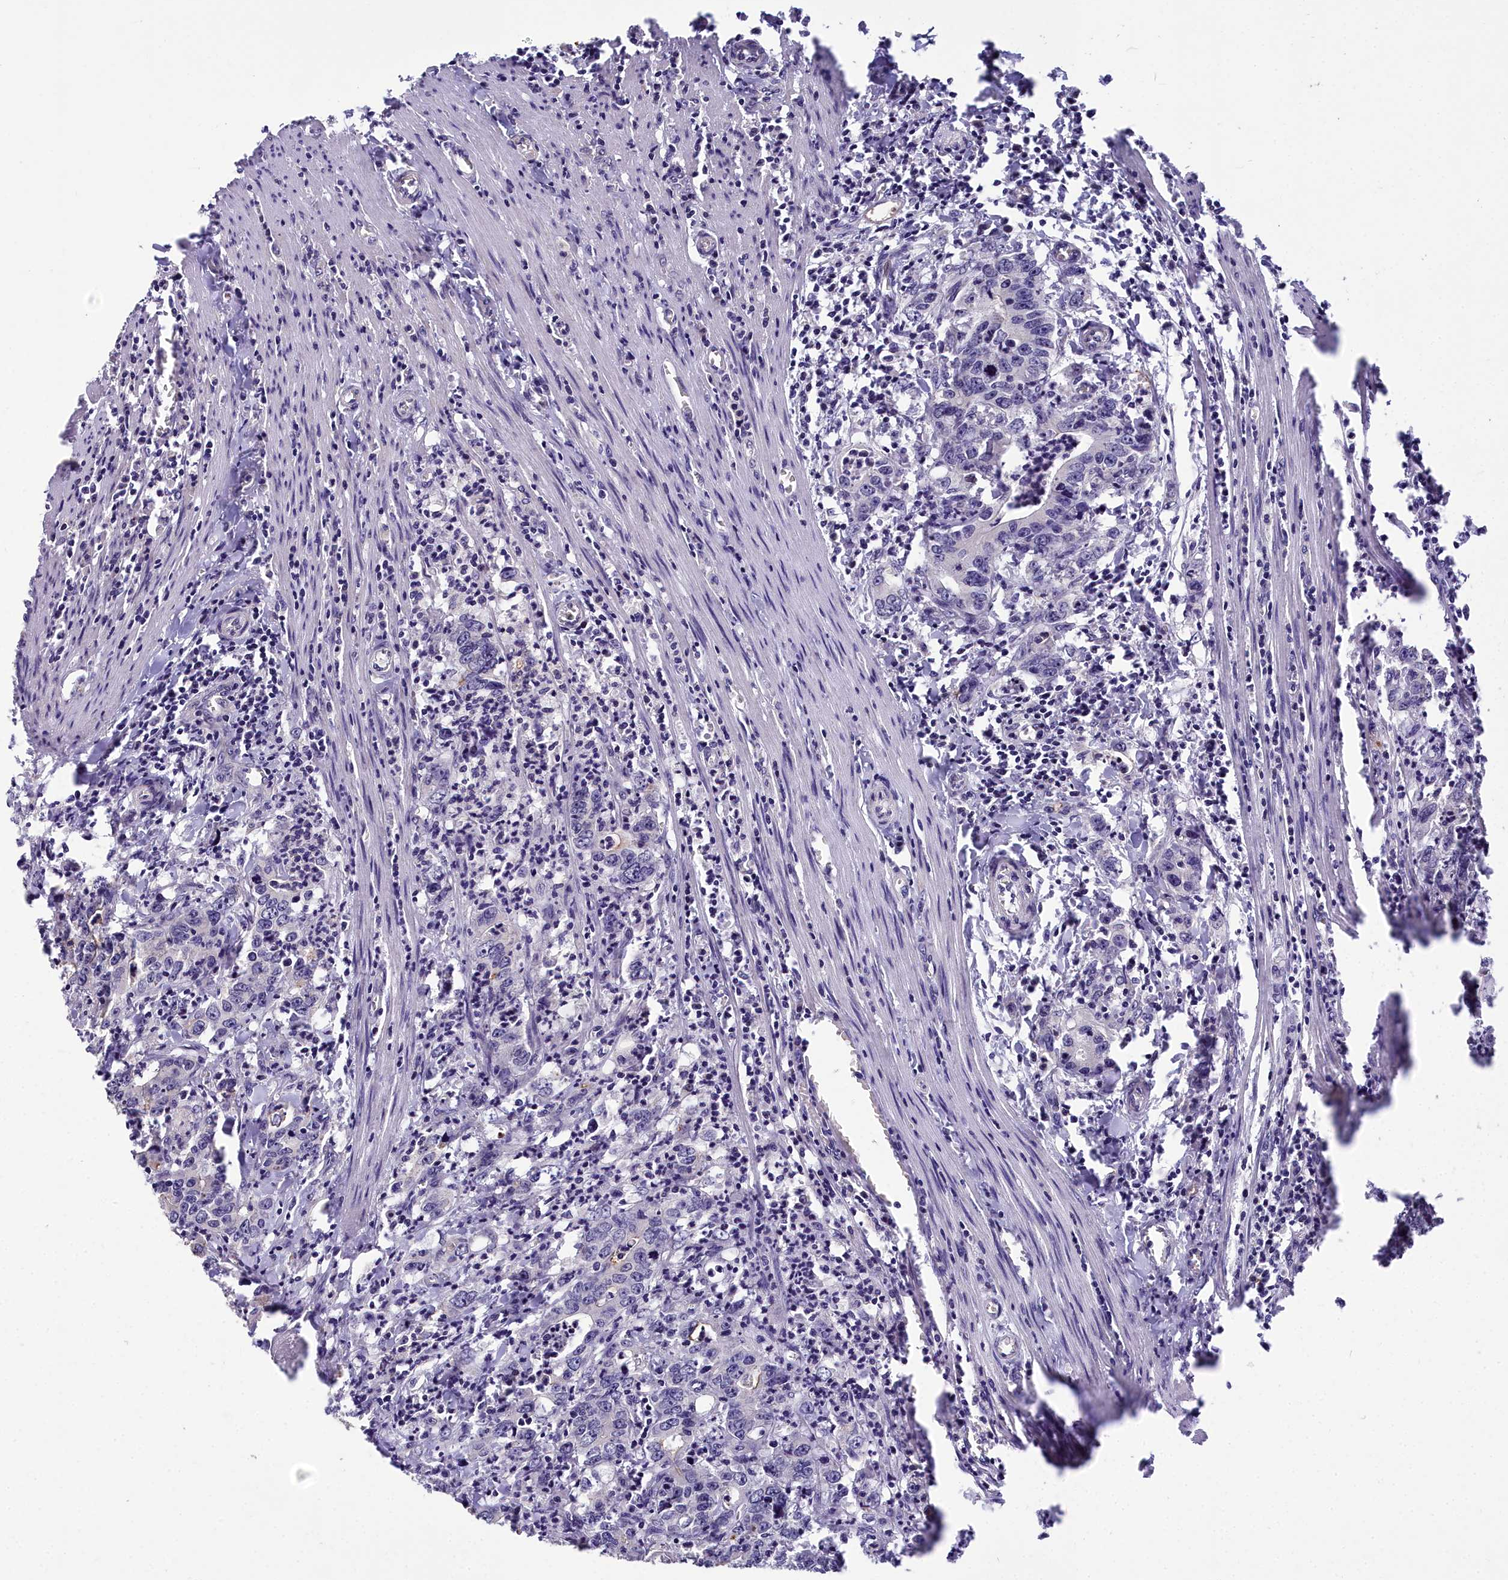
{"staining": {"intensity": "negative", "quantity": "none", "location": "none"}, "tissue": "colorectal cancer", "cell_type": "Tumor cells", "image_type": "cancer", "snomed": [{"axis": "morphology", "description": "Adenocarcinoma, NOS"}, {"axis": "topography", "description": "Colon"}], "caption": "Immunohistochemistry (IHC) micrograph of neoplastic tissue: human colorectal cancer (adenocarcinoma) stained with DAB exhibits no significant protein staining in tumor cells. (DAB IHC with hematoxylin counter stain).", "gene": "ZNF333", "patient": {"sex": "female", "age": 75}}